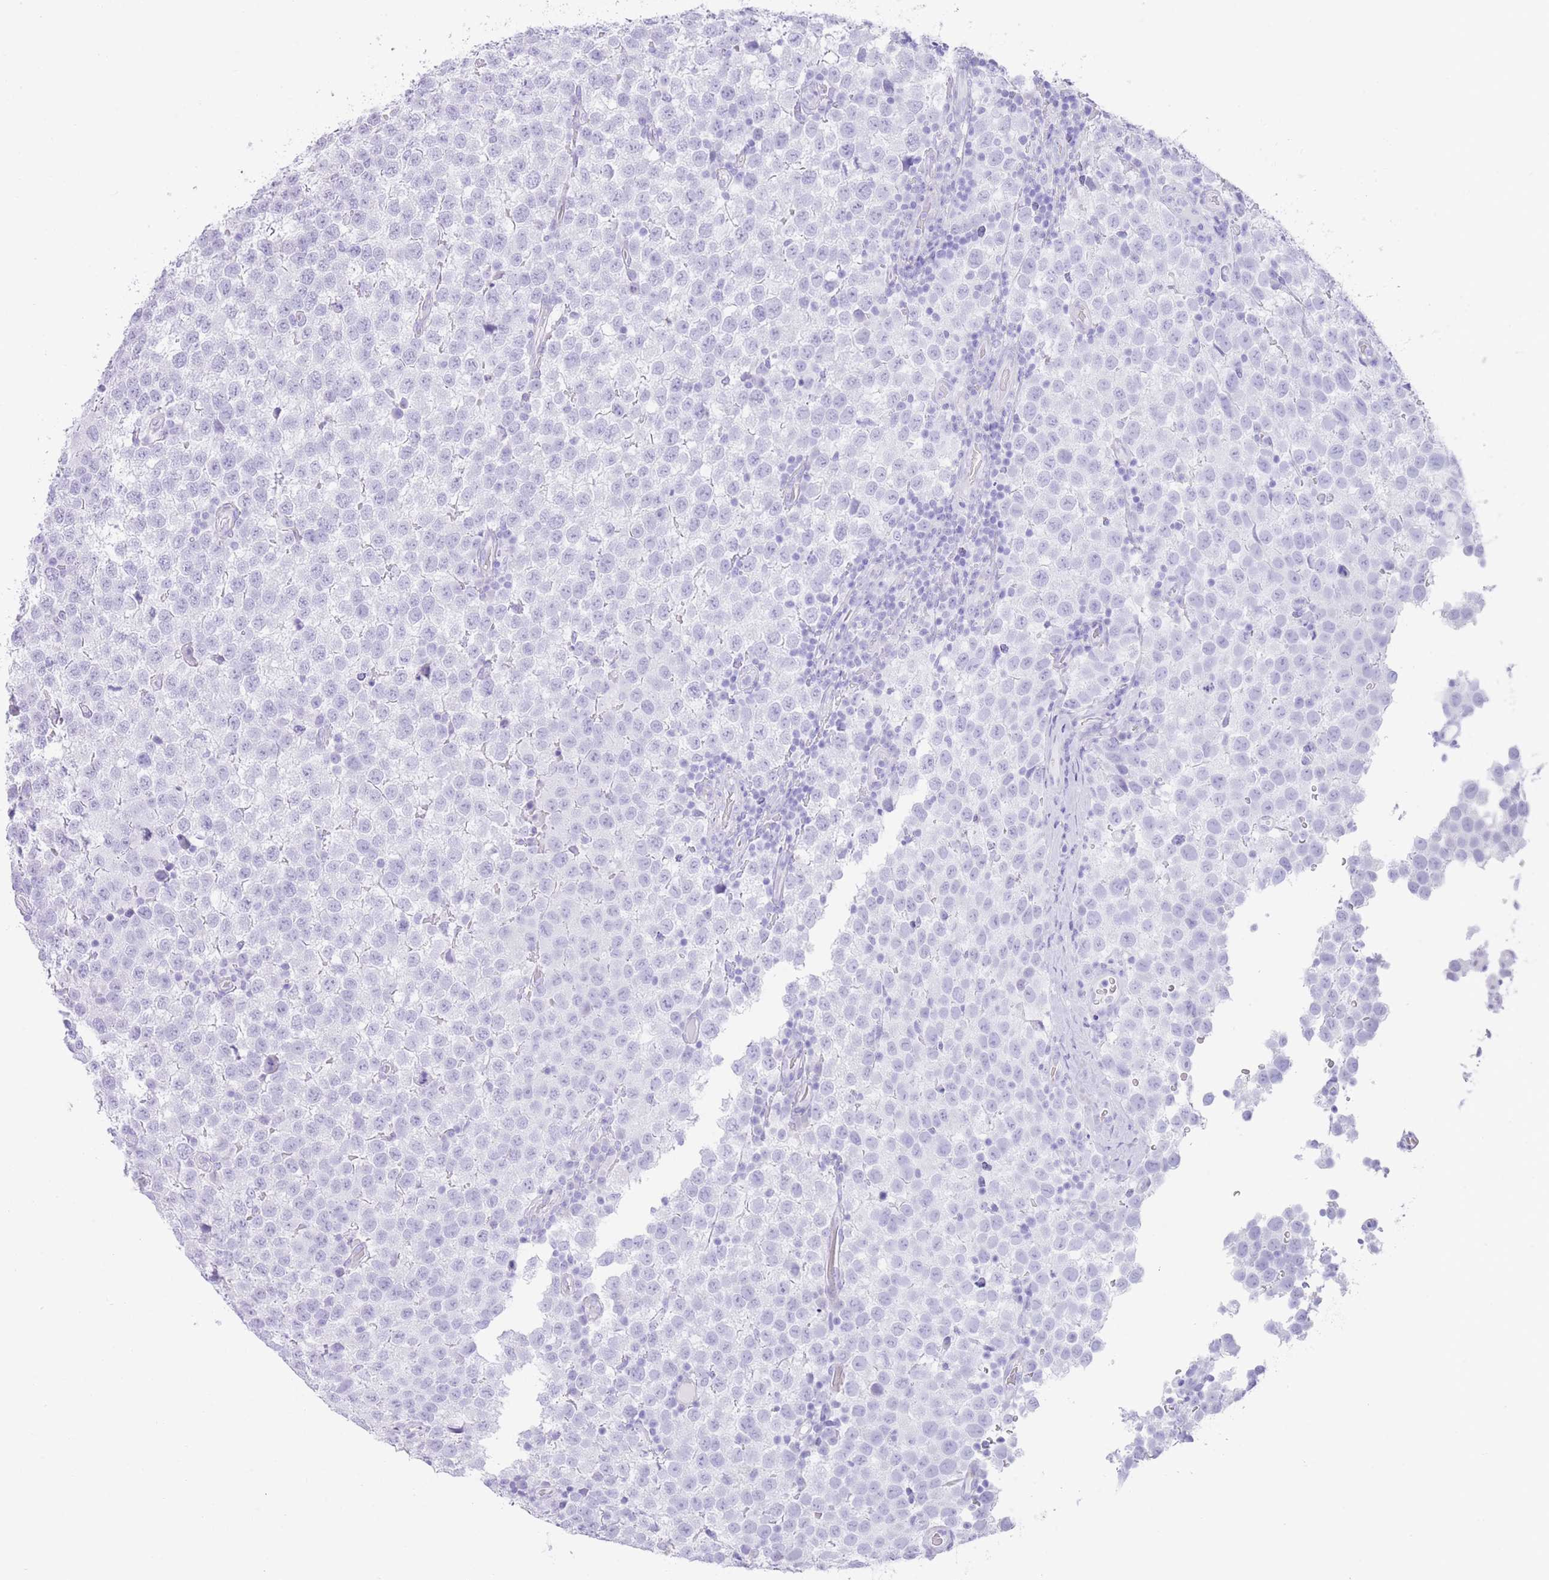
{"staining": {"intensity": "negative", "quantity": "none", "location": "none"}, "tissue": "testis cancer", "cell_type": "Tumor cells", "image_type": "cancer", "snomed": [{"axis": "morphology", "description": "Seminoma, NOS"}, {"axis": "topography", "description": "Testis"}], "caption": "An image of testis seminoma stained for a protein shows no brown staining in tumor cells.", "gene": "ELOA2", "patient": {"sex": "male", "age": 34}}